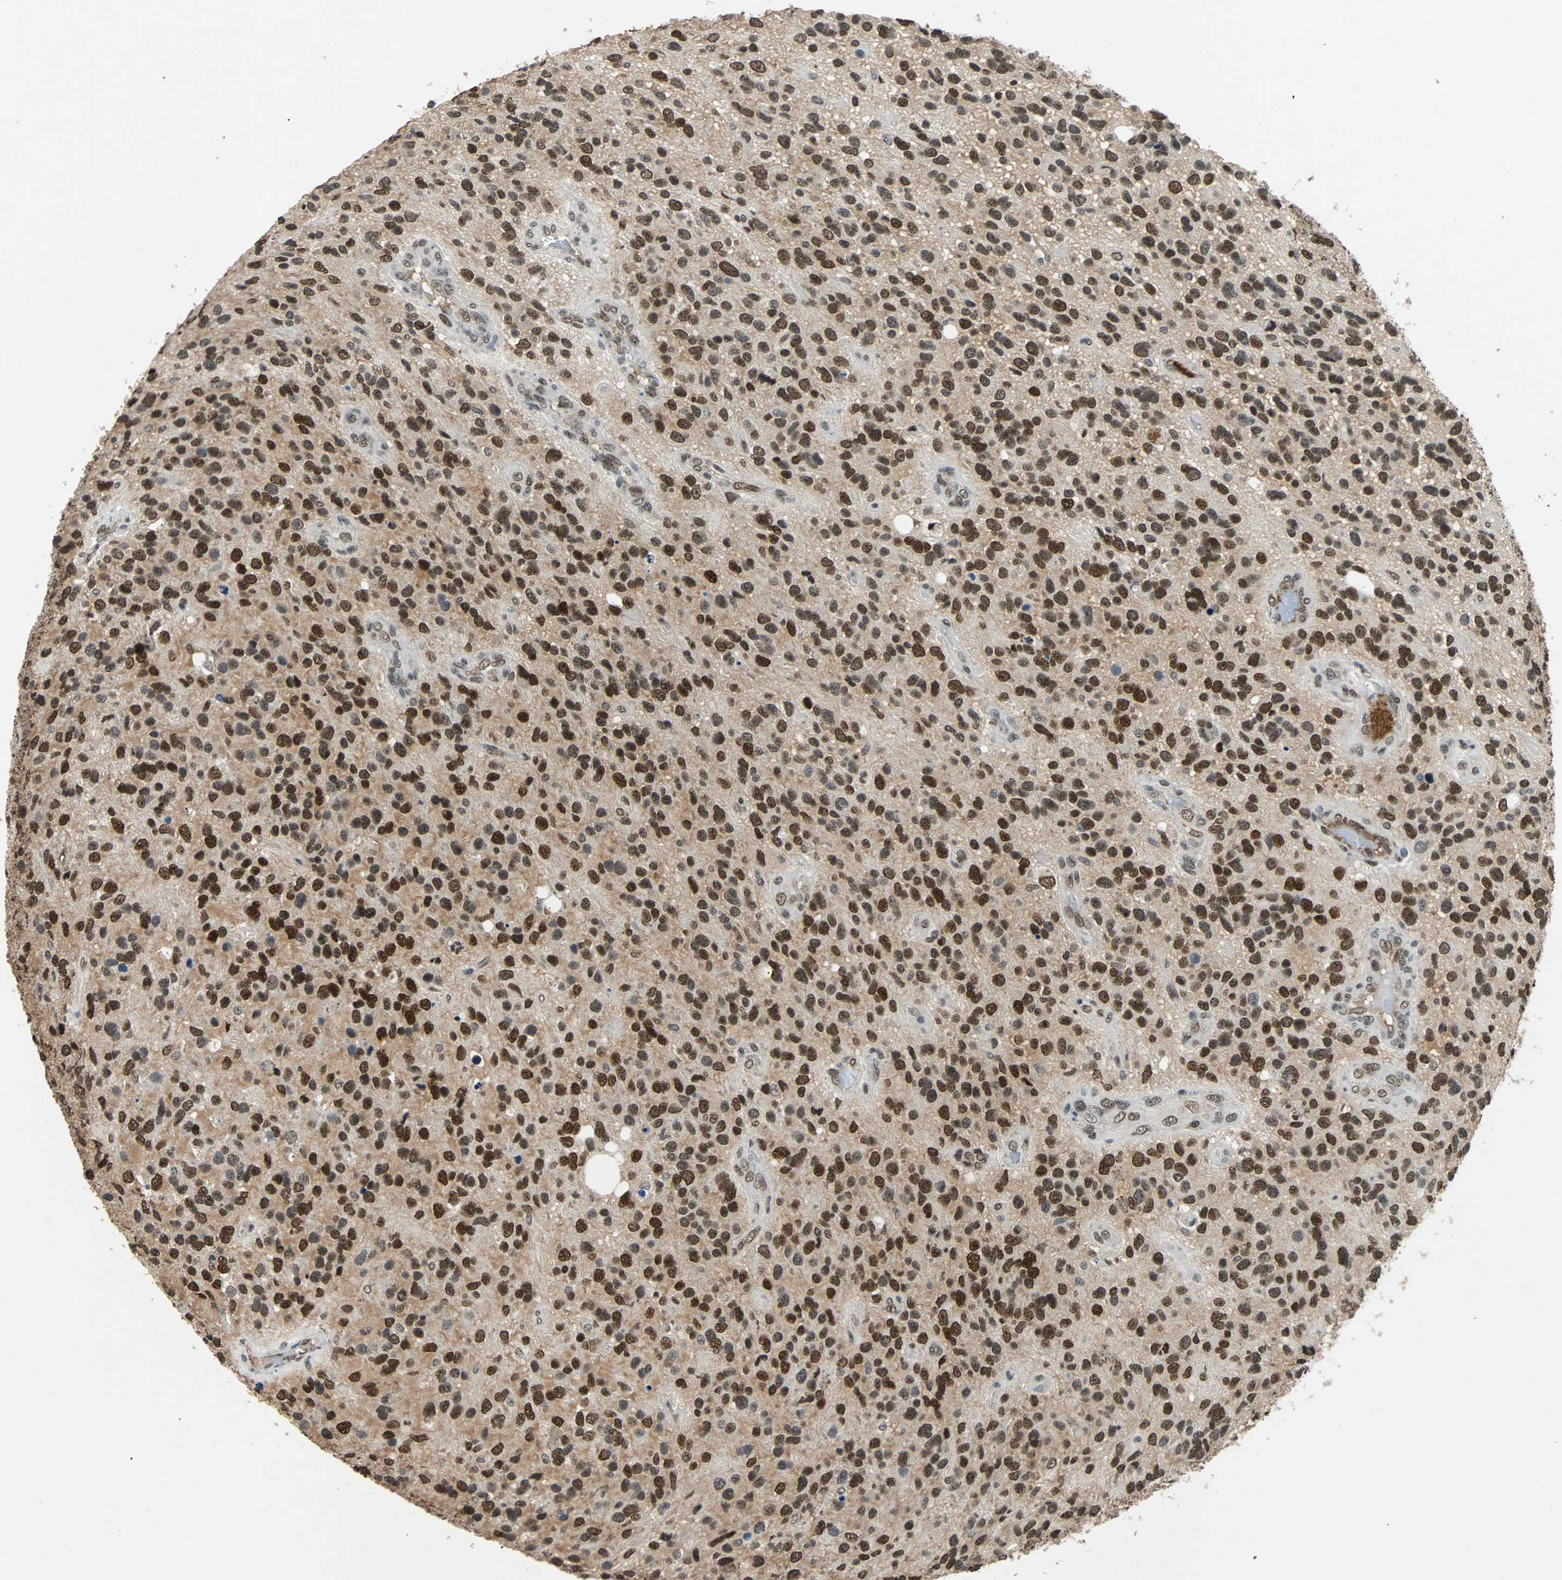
{"staining": {"intensity": "strong", "quantity": ">75%", "location": "nuclear"}, "tissue": "glioma", "cell_type": "Tumor cells", "image_type": "cancer", "snomed": [{"axis": "morphology", "description": "Glioma, malignant, High grade"}, {"axis": "topography", "description": "Brain"}], "caption": "Protein expression by IHC displays strong nuclear positivity in approximately >75% of tumor cells in glioma.", "gene": "PHC1", "patient": {"sex": "female", "age": 58}}